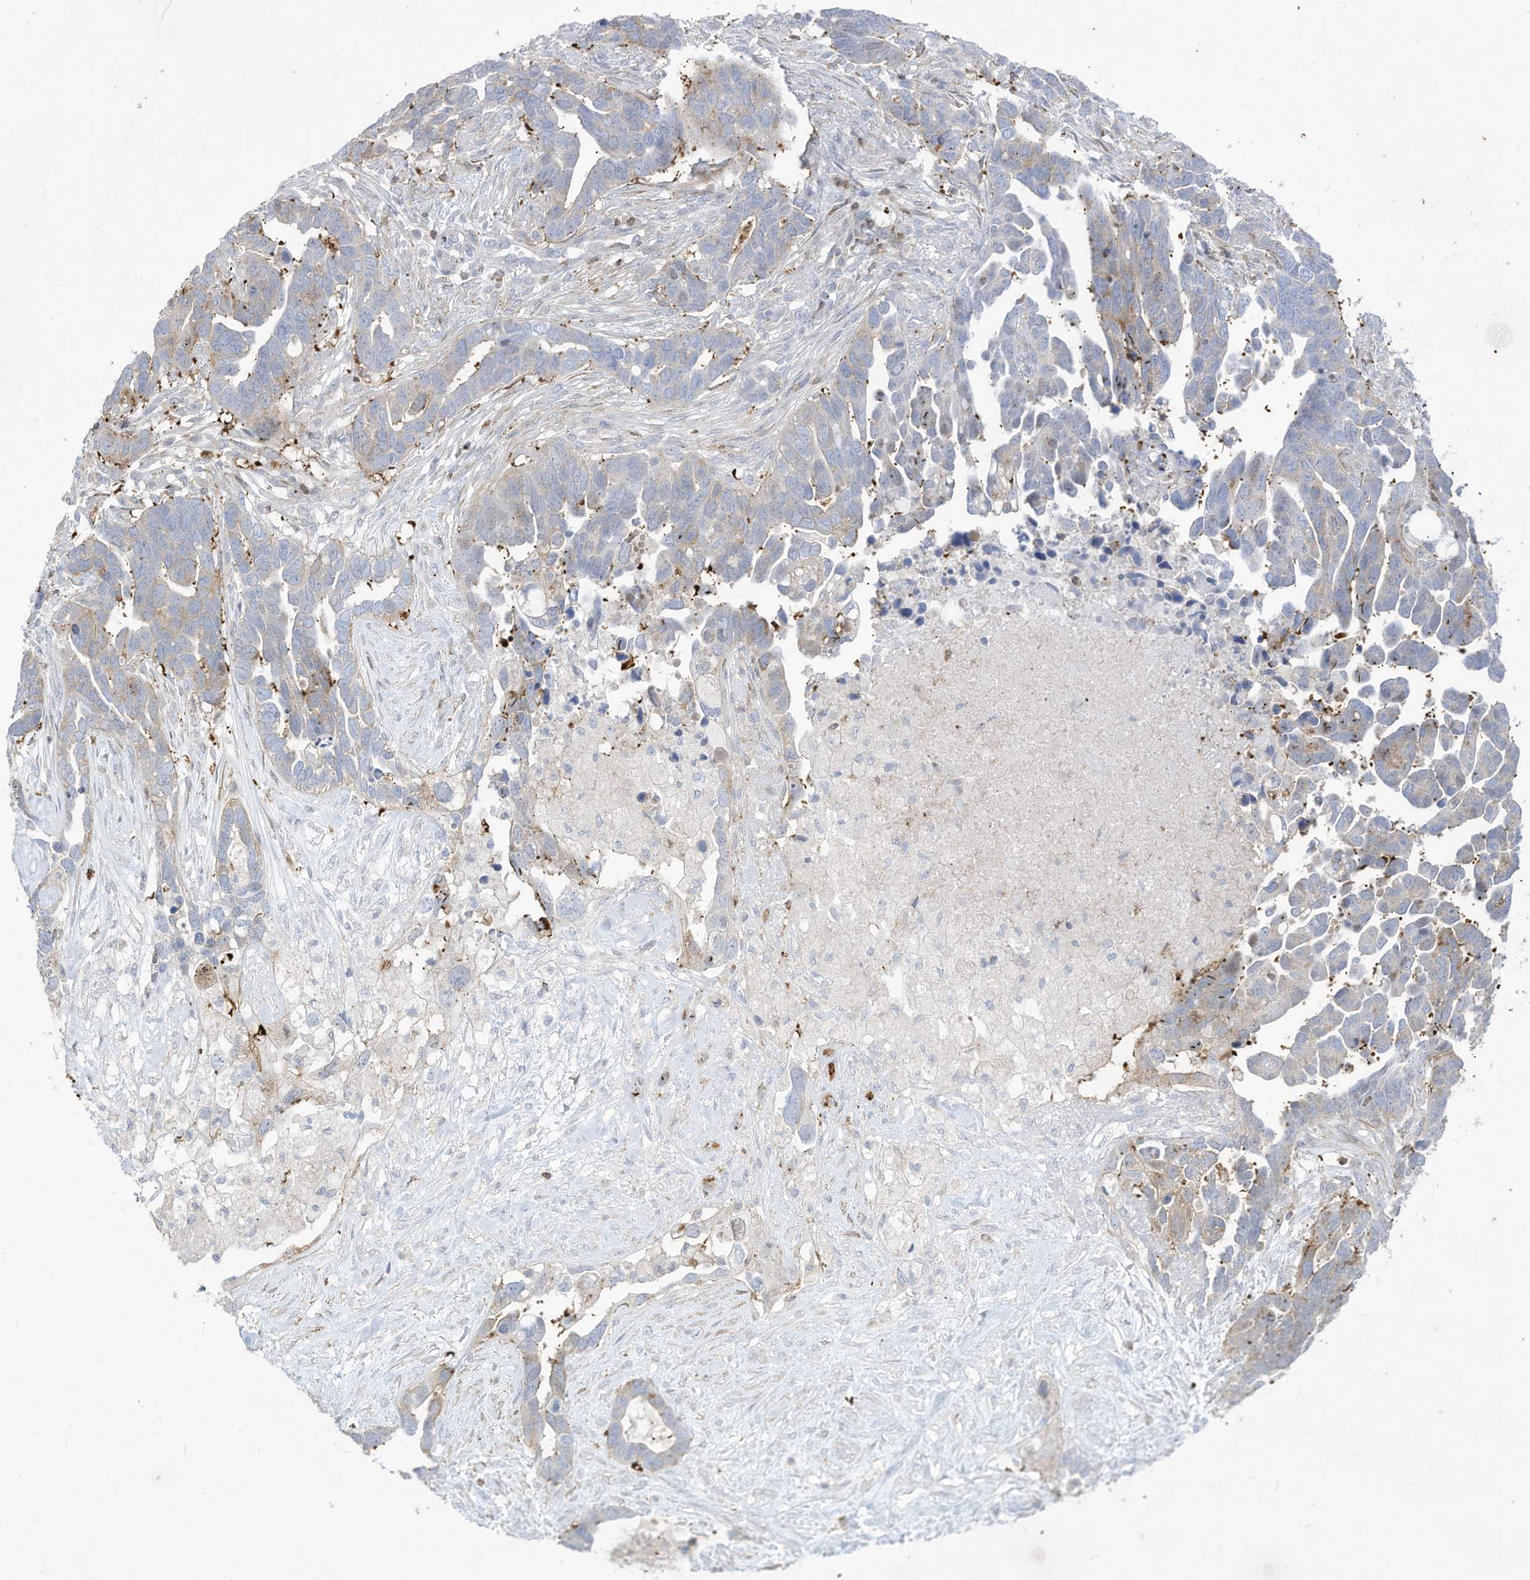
{"staining": {"intensity": "moderate", "quantity": "<25%", "location": "cytoplasmic/membranous"}, "tissue": "ovarian cancer", "cell_type": "Tumor cells", "image_type": "cancer", "snomed": [{"axis": "morphology", "description": "Cystadenocarcinoma, serous, NOS"}, {"axis": "topography", "description": "Ovary"}], "caption": "This histopathology image demonstrates ovarian cancer (serous cystadenocarcinoma) stained with IHC to label a protein in brown. The cytoplasmic/membranous of tumor cells show moderate positivity for the protein. Nuclei are counter-stained blue.", "gene": "THNSL2", "patient": {"sex": "female", "age": 54}}